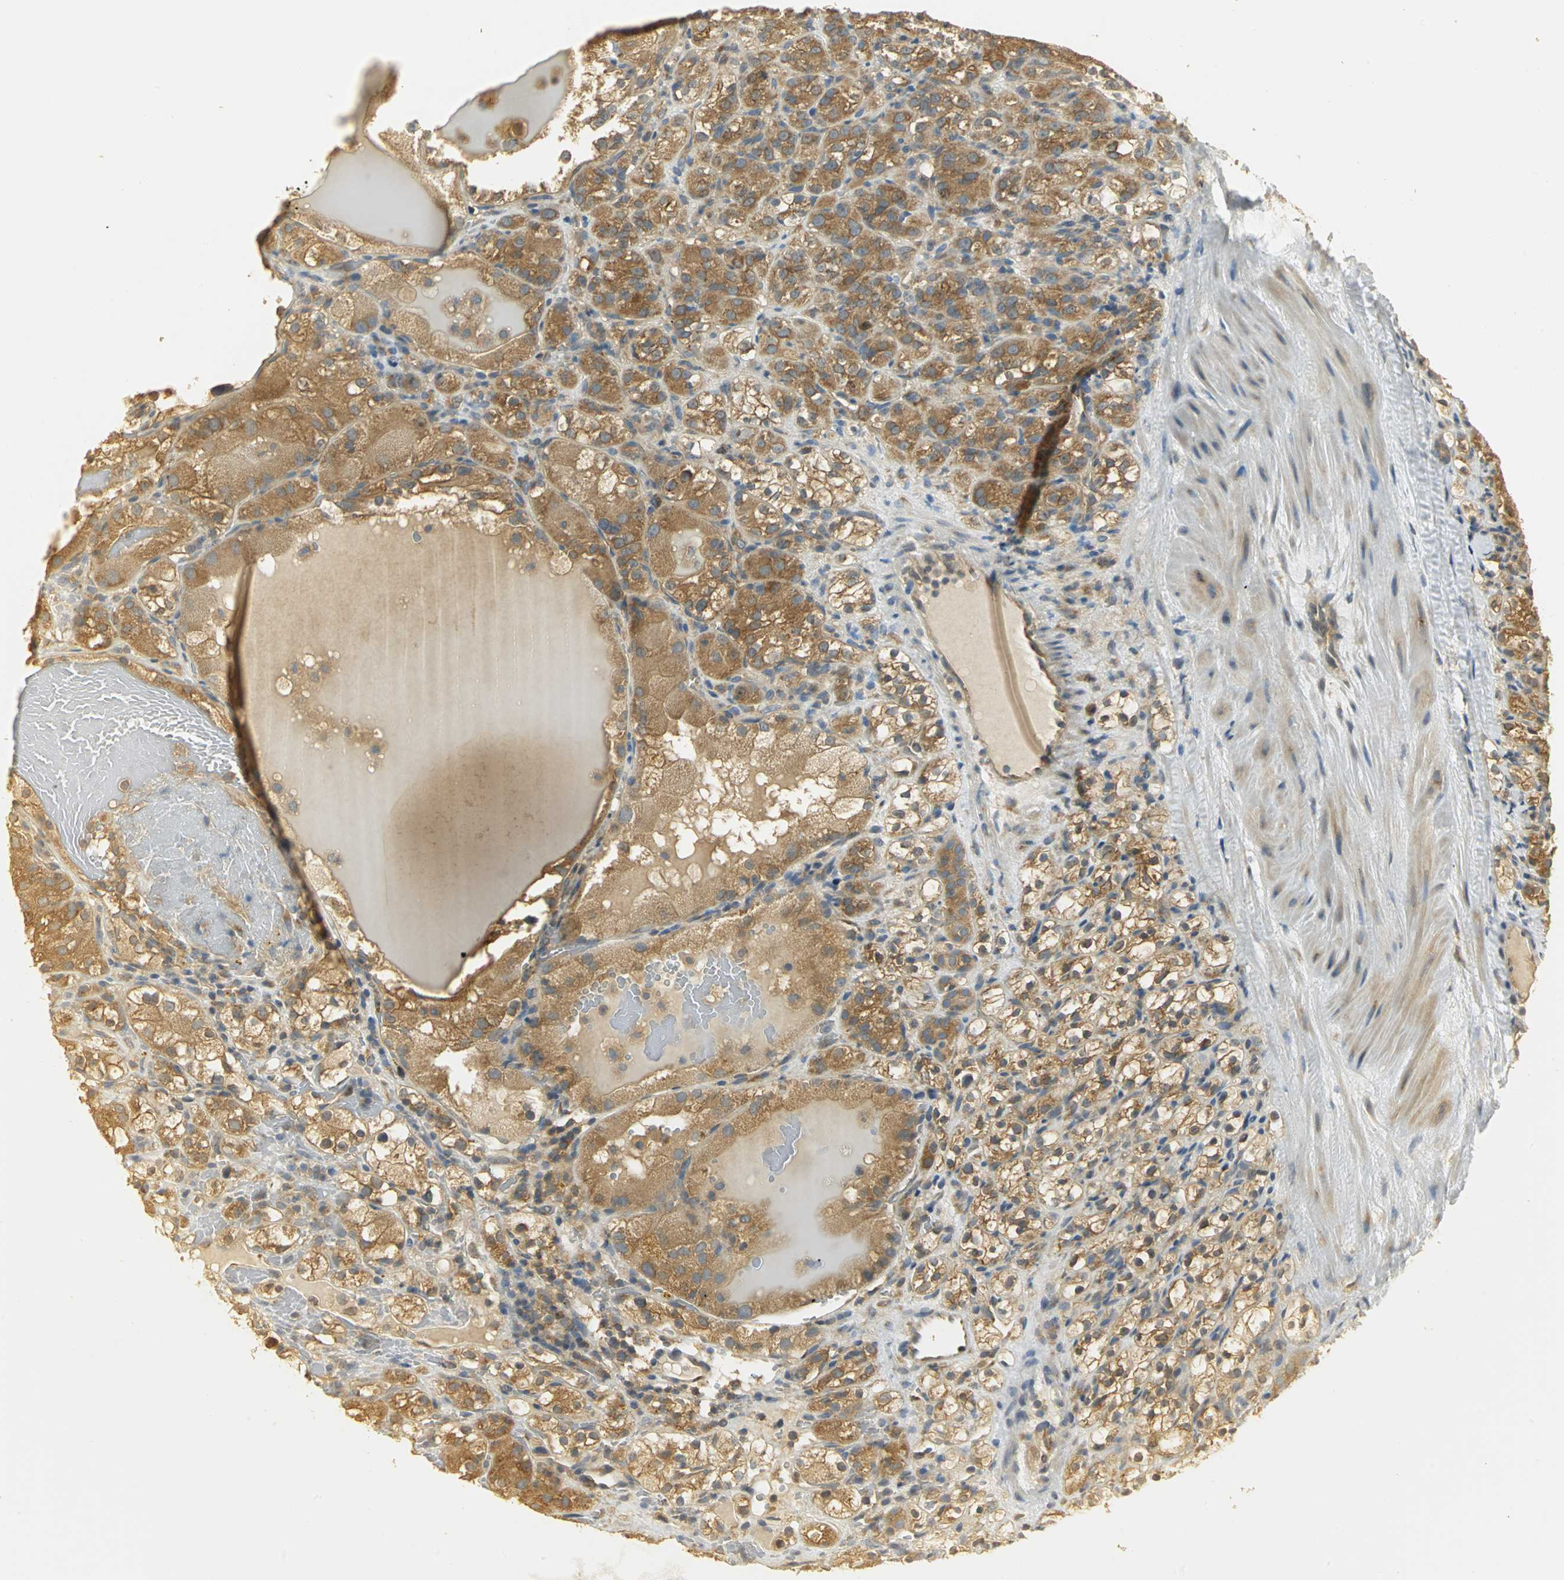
{"staining": {"intensity": "moderate", "quantity": ">75%", "location": "cytoplasmic/membranous"}, "tissue": "renal cancer", "cell_type": "Tumor cells", "image_type": "cancer", "snomed": [{"axis": "morphology", "description": "Normal tissue, NOS"}, {"axis": "morphology", "description": "Adenocarcinoma, NOS"}, {"axis": "topography", "description": "Kidney"}], "caption": "Immunohistochemistry of adenocarcinoma (renal) exhibits medium levels of moderate cytoplasmic/membranous positivity in about >75% of tumor cells.", "gene": "RARS1", "patient": {"sex": "male", "age": 61}}